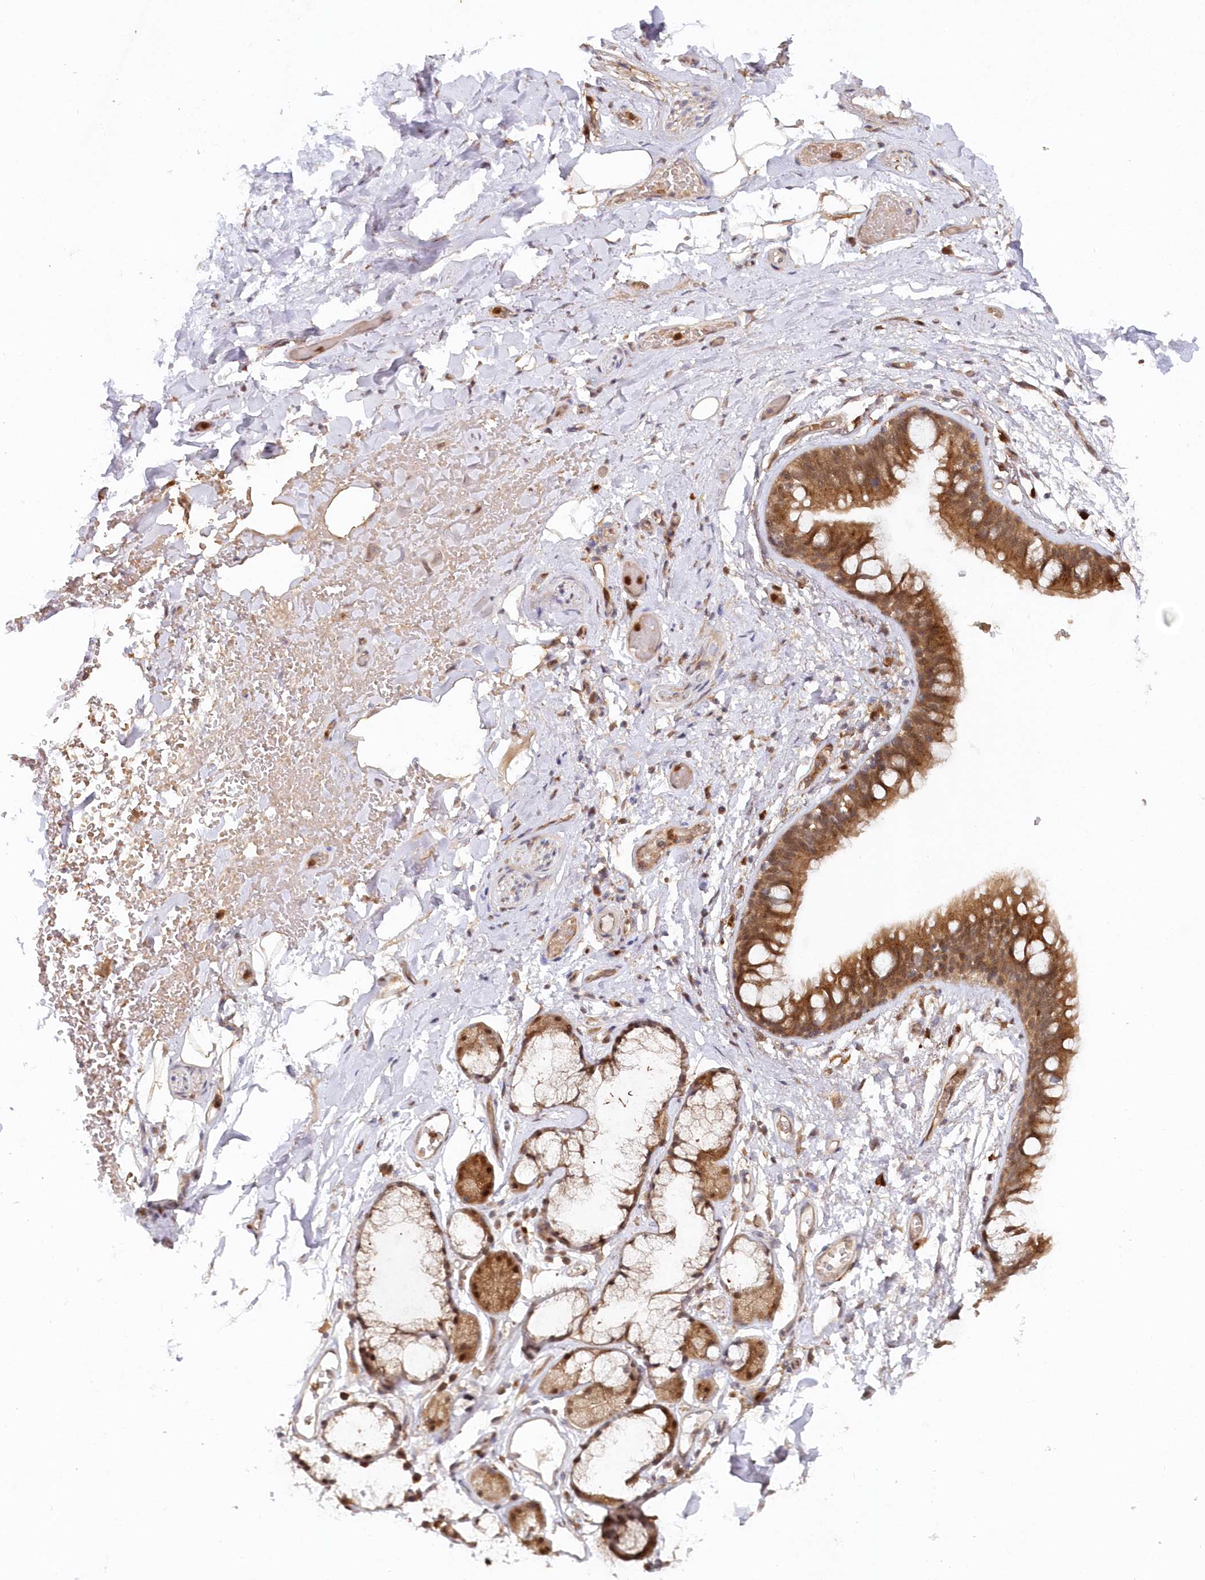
{"staining": {"intensity": "strong", "quantity": ">75%", "location": "cytoplasmic/membranous"}, "tissue": "adipose tissue", "cell_type": "Adipocytes", "image_type": "normal", "snomed": [{"axis": "morphology", "description": "Normal tissue, NOS"}, {"axis": "topography", "description": "Cartilage tissue"}, {"axis": "topography", "description": "Bronchus"}], "caption": "This is a photomicrograph of immunohistochemistry (IHC) staining of unremarkable adipose tissue, which shows strong positivity in the cytoplasmic/membranous of adipocytes.", "gene": "GBE1", "patient": {"sex": "female", "age": 73}}